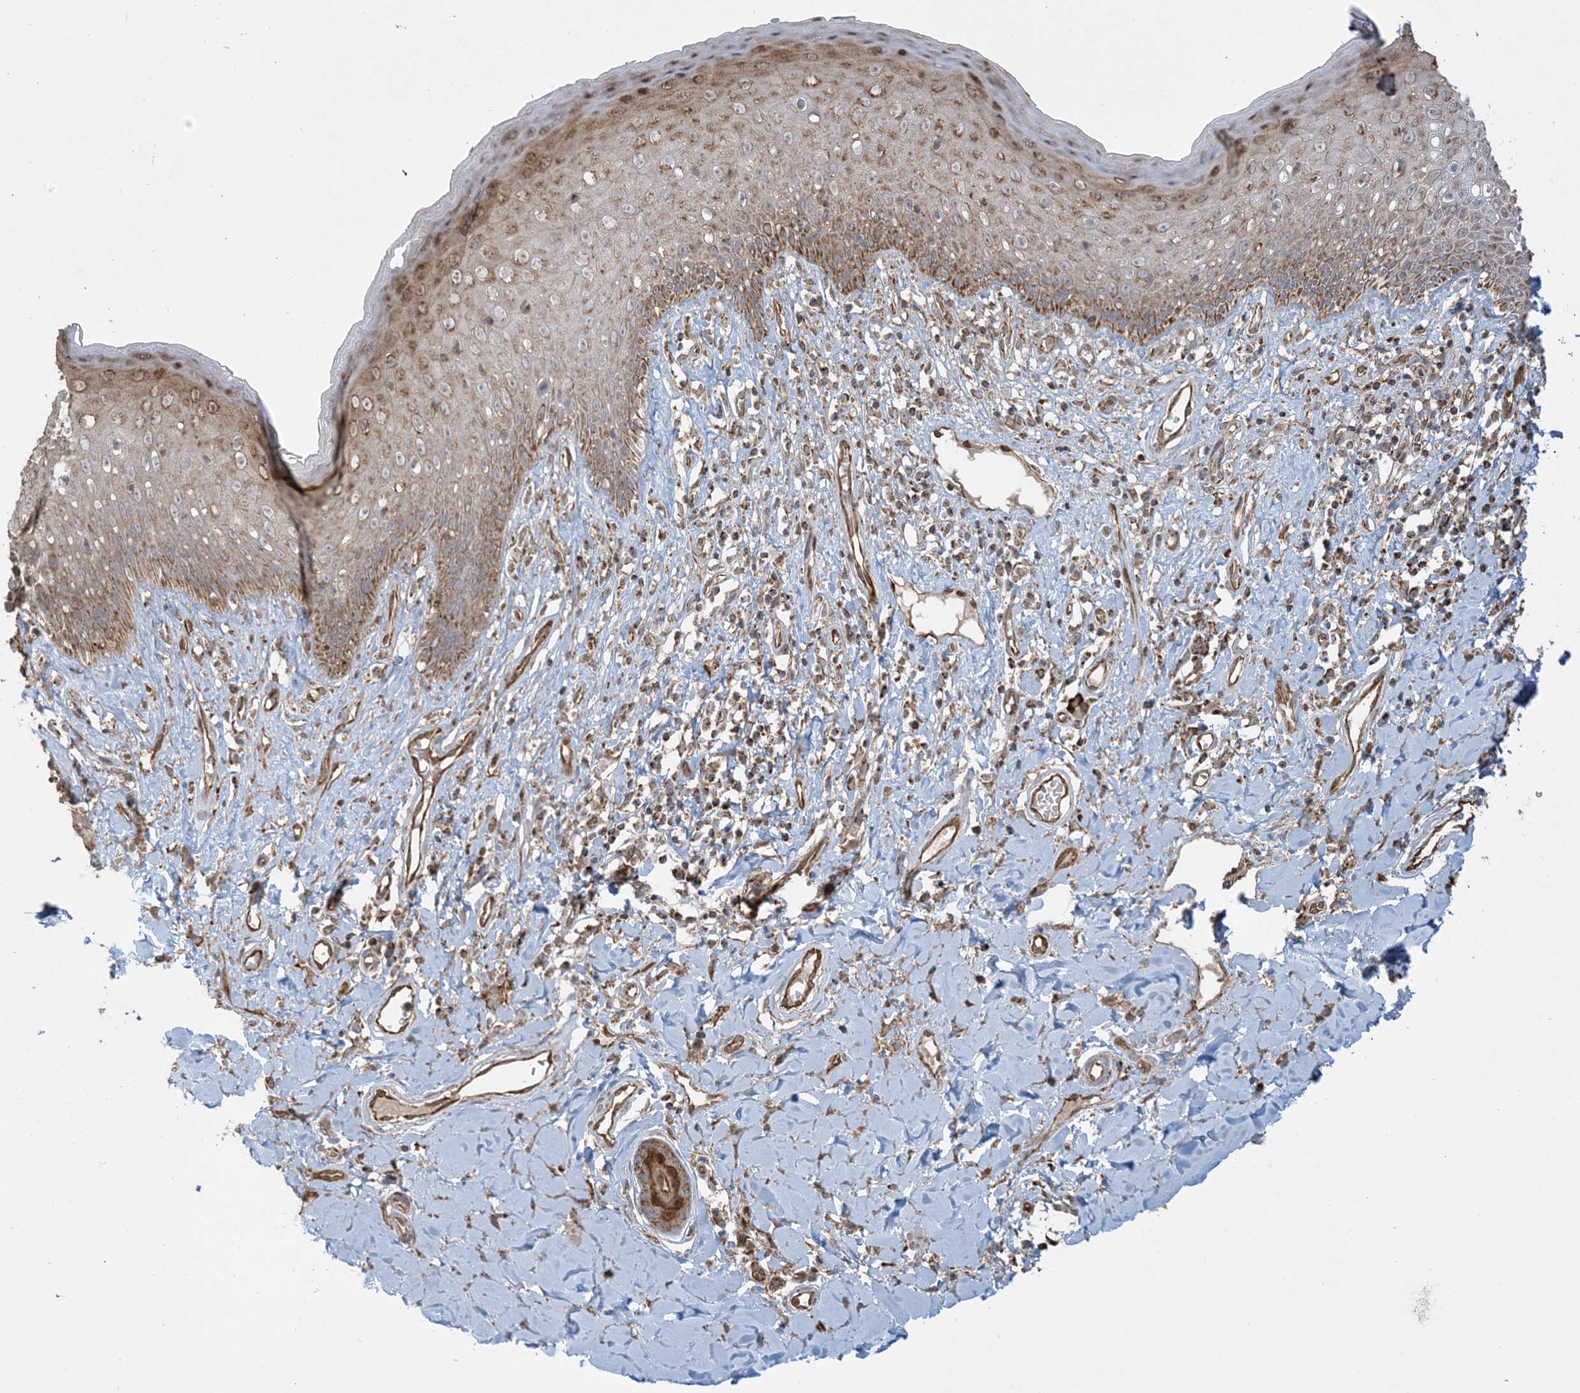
{"staining": {"intensity": "moderate", "quantity": ">75%", "location": "cytoplasmic/membranous,nuclear"}, "tissue": "skin", "cell_type": "Epidermal cells", "image_type": "normal", "snomed": [{"axis": "morphology", "description": "Normal tissue, NOS"}, {"axis": "morphology", "description": "Squamous cell carcinoma, NOS"}, {"axis": "topography", "description": "Vulva"}], "caption": "About >75% of epidermal cells in normal skin reveal moderate cytoplasmic/membranous,nuclear protein staining as visualized by brown immunohistochemical staining.", "gene": "PPM1F", "patient": {"sex": "female", "age": 85}}